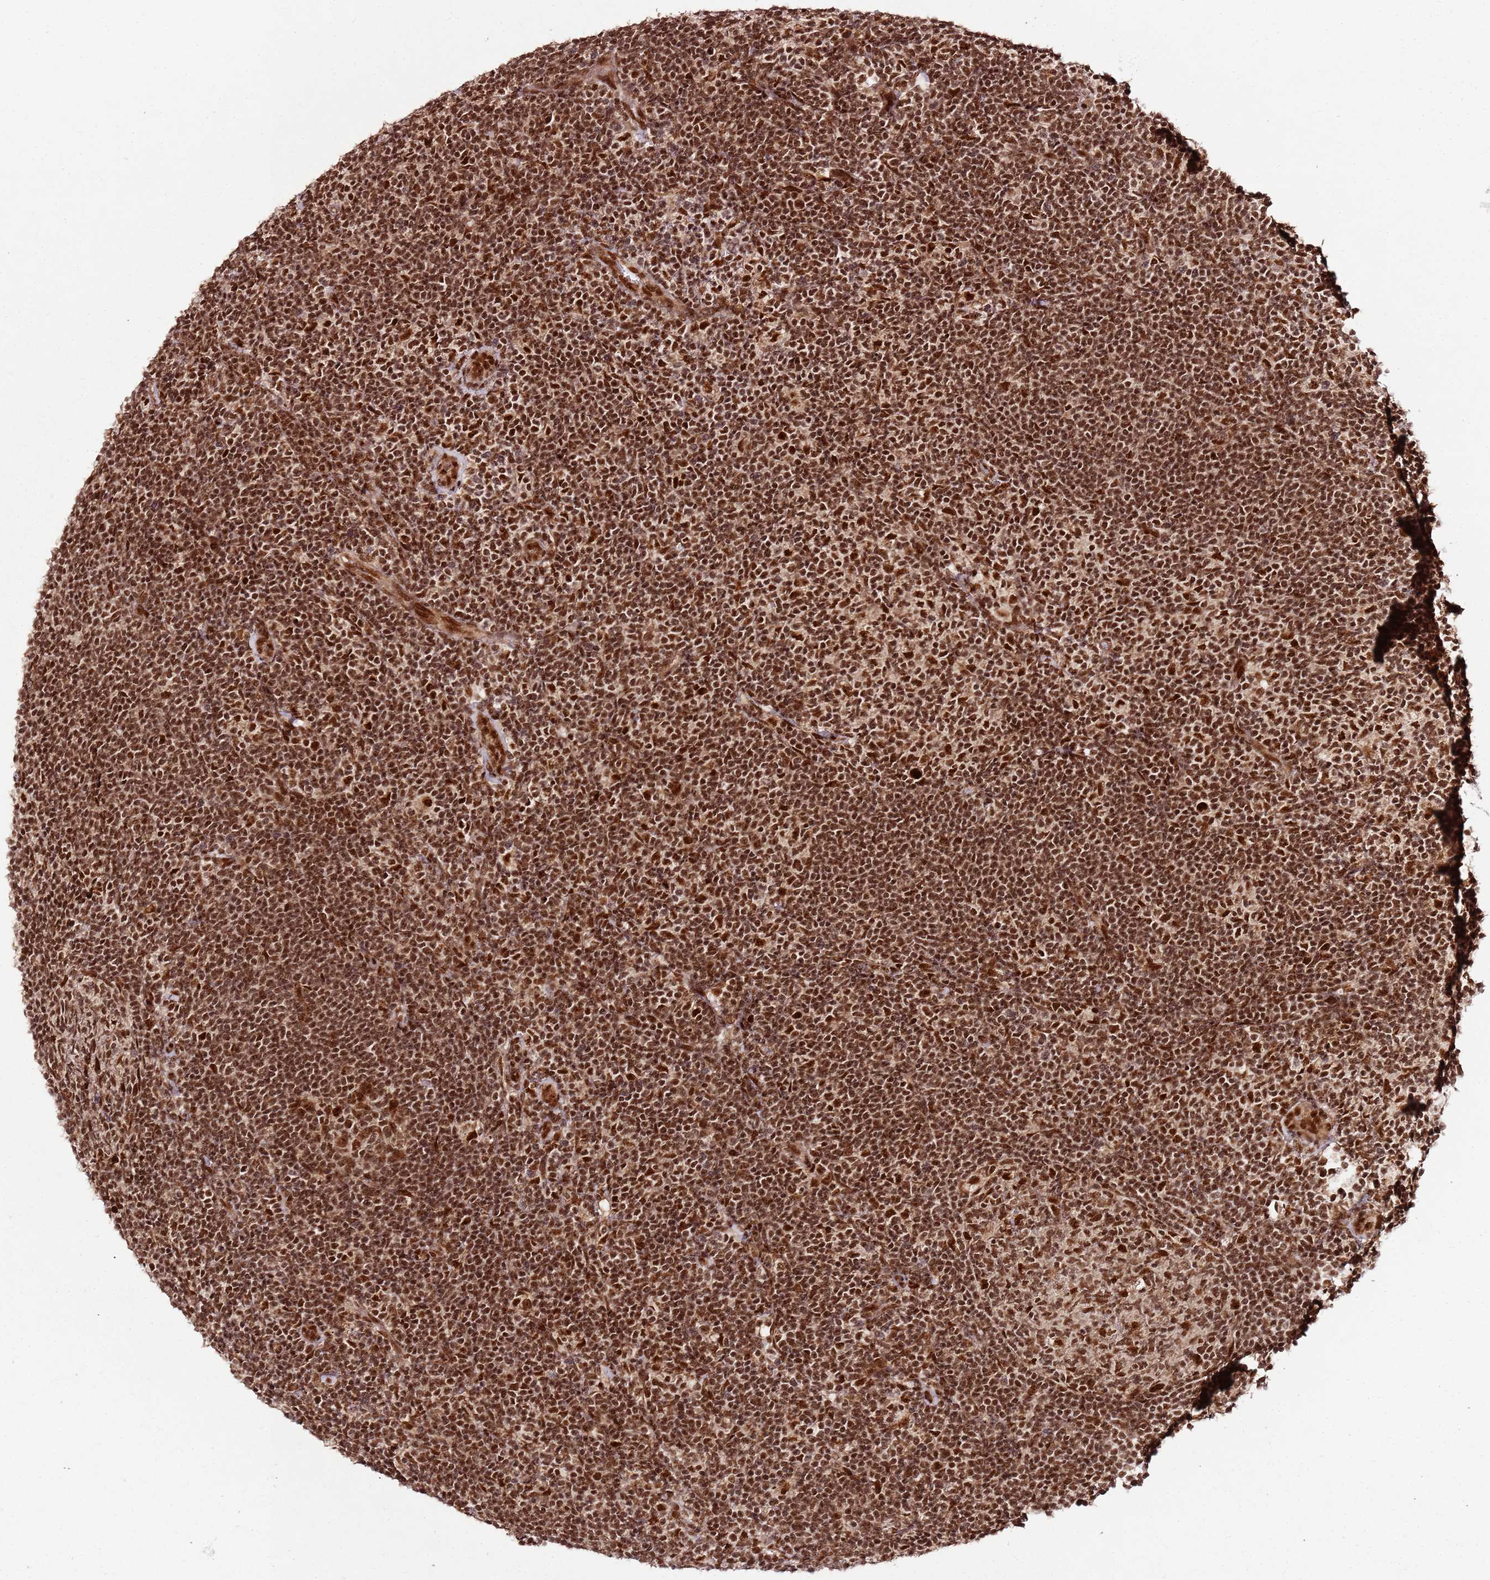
{"staining": {"intensity": "strong", "quantity": ">75%", "location": "nuclear"}, "tissue": "lymphoma", "cell_type": "Tumor cells", "image_type": "cancer", "snomed": [{"axis": "morphology", "description": "Hodgkin's disease, NOS"}, {"axis": "topography", "description": "Lymph node"}], "caption": "Immunohistochemistry (IHC) staining of Hodgkin's disease, which demonstrates high levels of strong nuclear staining in approximately >75% of tumor cells indicating strong nuclear protein staining. The staining was performed using DAB (3,3'-diaminobenzidine) (brown) for protein detection and nuclei were counterstained in hematoxylin (blue).", "gene": "XRN2", "patient": {"sex": "female", "age": 57}}